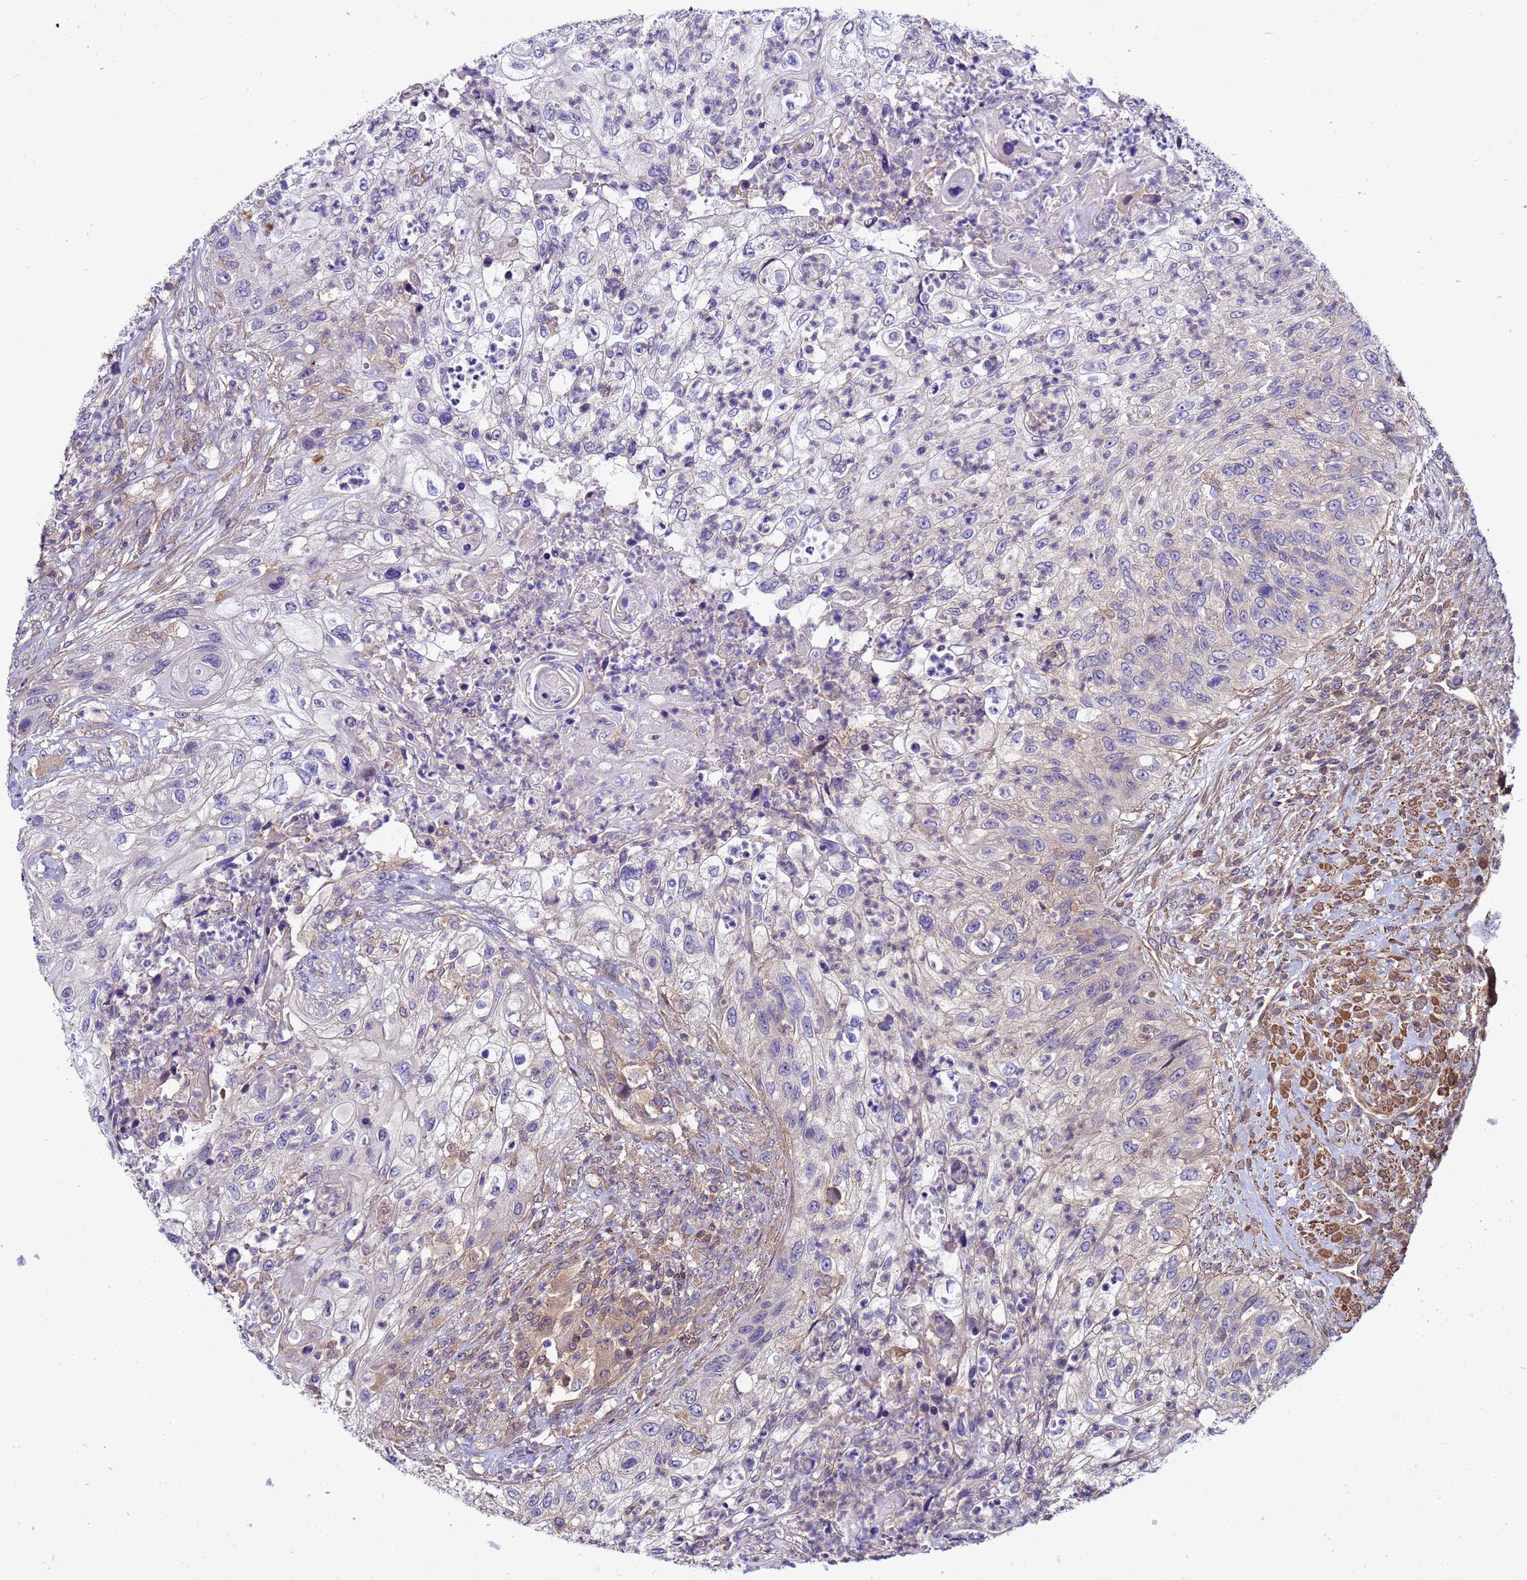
{"staining": {"intensity": "negative", "quantity": "none", "location": "none"}, "tissue": "urothelial cancer", "cell_type": "Tumor cells", "image_type": "cancer", "snomed": [{"axis": "morphology", "description": "Urothelial carcinoma, High grade"}, {"axis": "topography", "description": "Urinary bladder"}], "caption": "Urothelial cancer was stained to show a protein in brown. There is no significant positivity in tumor cells. (IHC, brightfield microscopy, high magnification).", "gene": "STK38", "patient": {"sex": "female", "age": 60}}